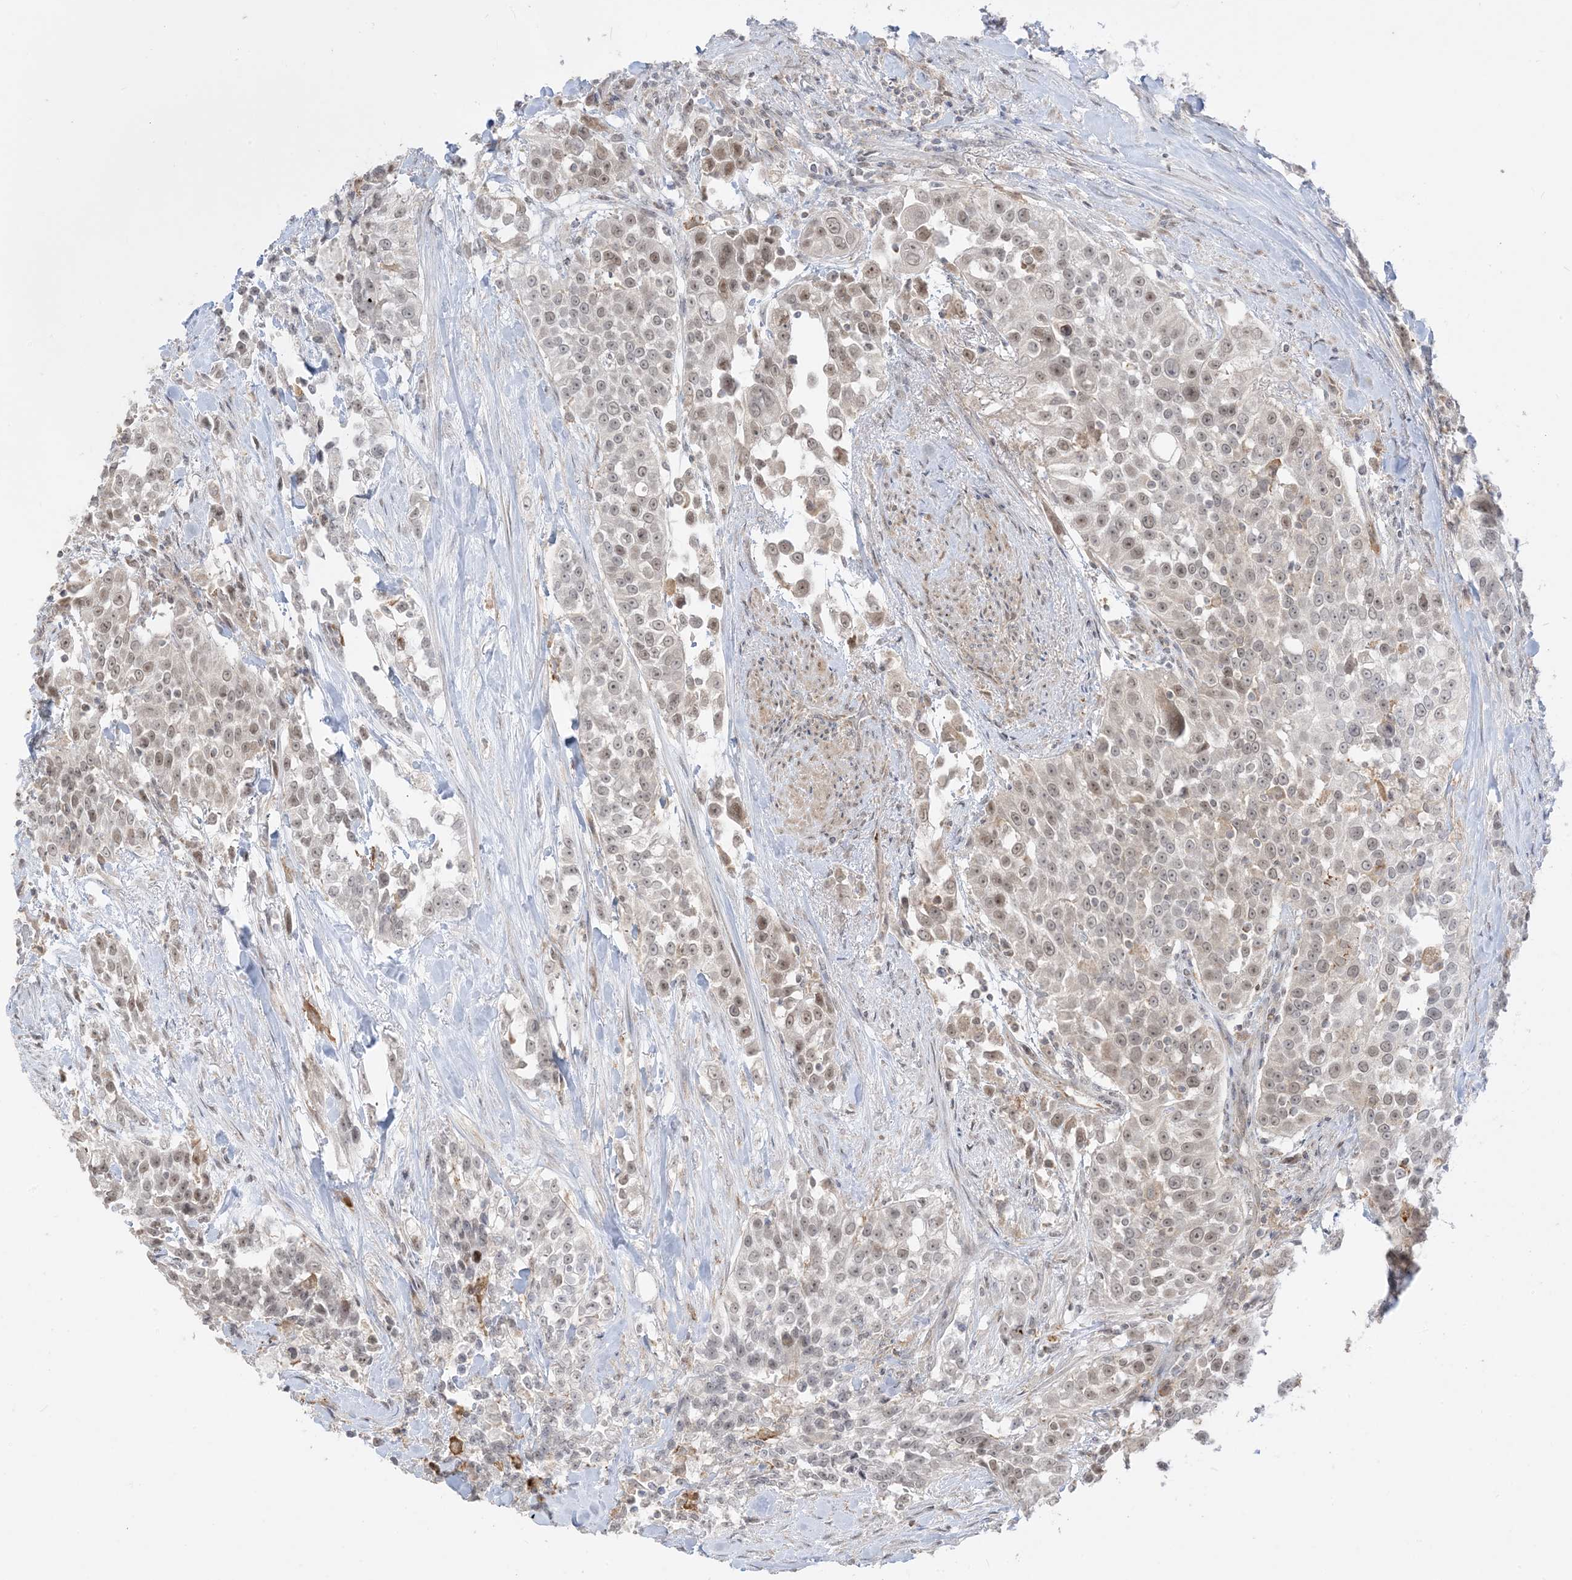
{"staining": {"intensity": "weak", "quantity": "25%-75%", "location": "nuclear"}, "tissue": "urothelial cancer", "cell_type": "Tumor cells", "image_type": "cancer", "snomed": [{"axis": "morphology", "description": "Urothelial carcinoma, High grade"}, {"axis": "topography", "description": "Urinary bladder"}], "caption": "Brown immunohistochemical staining in high-grade urothelial carcinoma reveals weak nuclear staining in about 25%-75% of tumor cells. (DAB (3,3'-diaminobenzidine) IHC with brightfield microscopy, high magnification).", "gene": "KANSL3", "patient": {"sex": "female", "age": 80}}